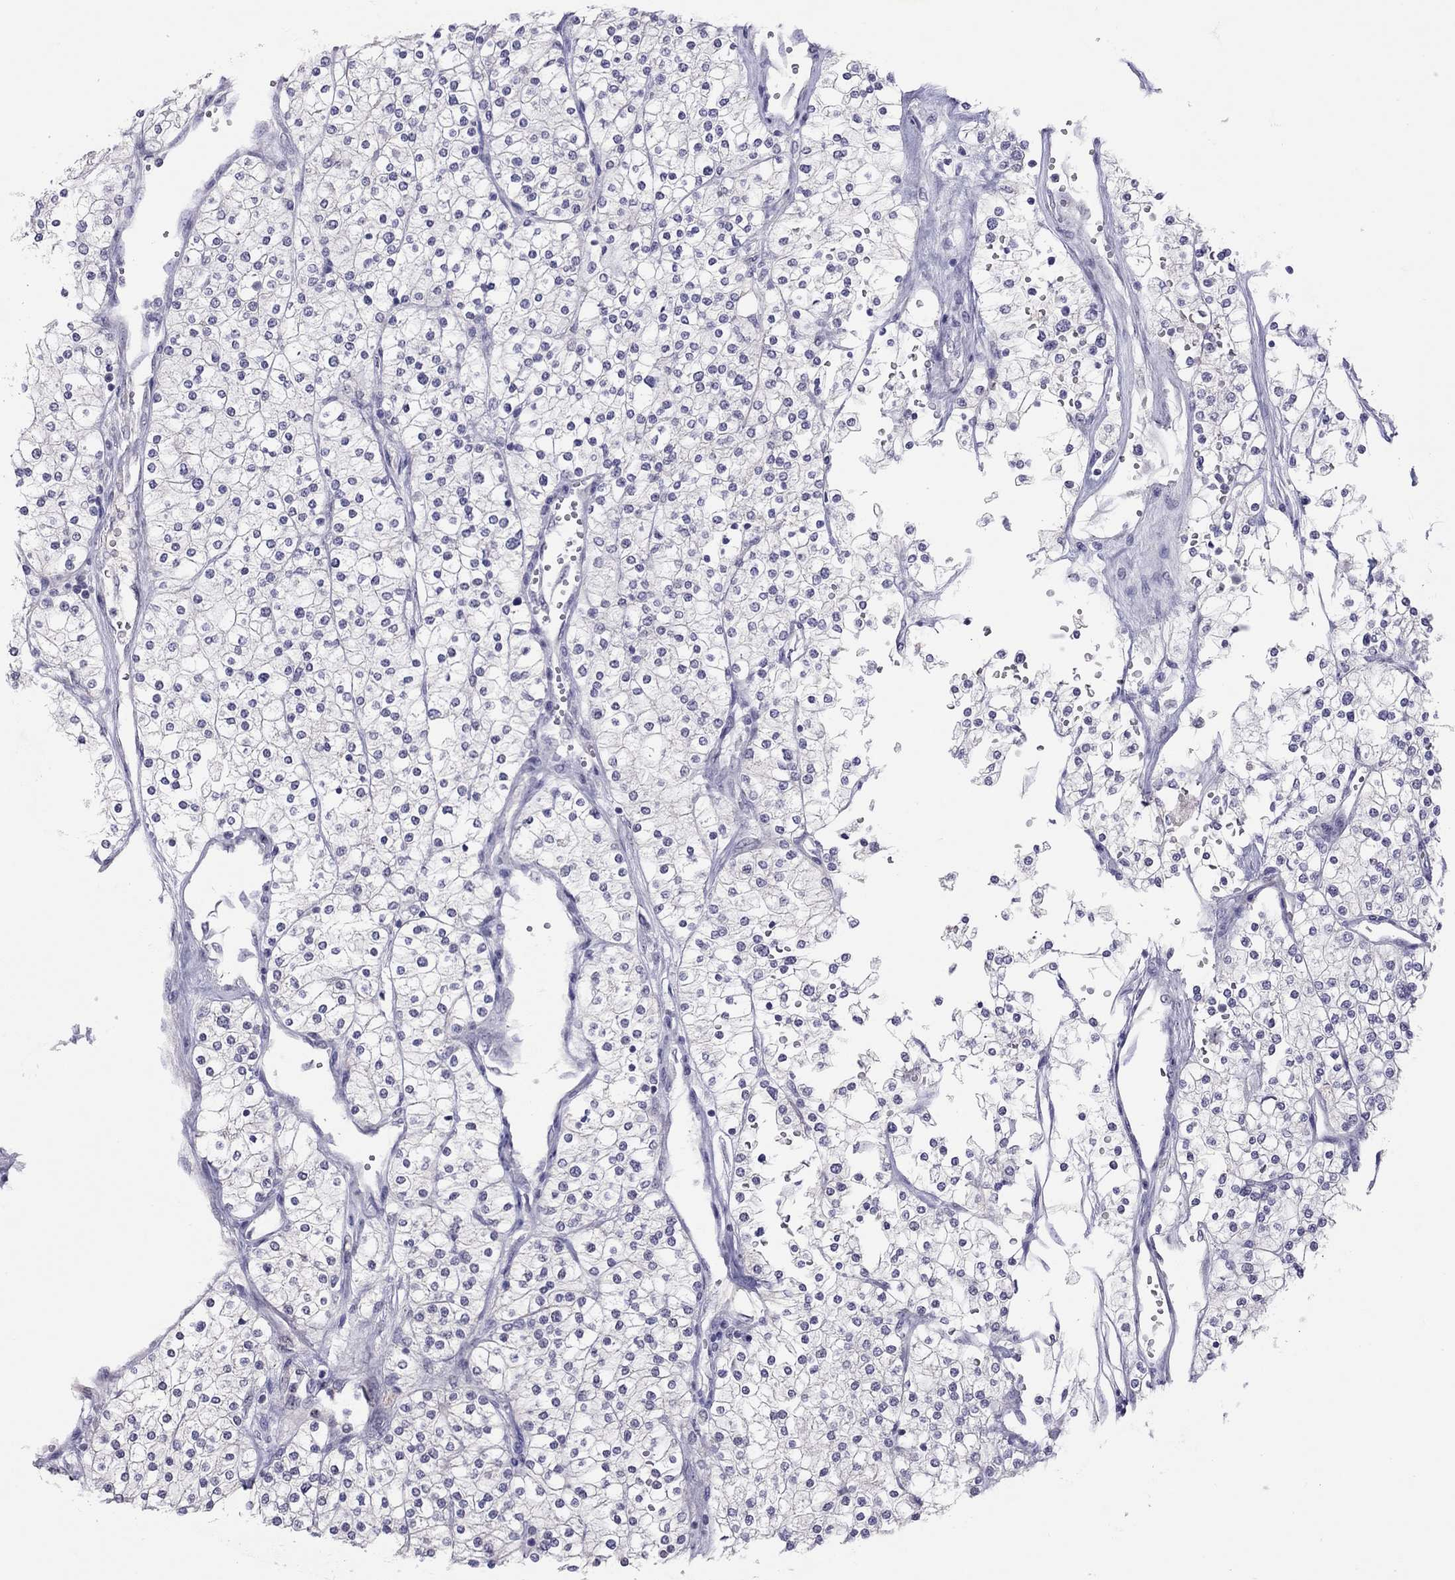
{"staining": {"intensity": "negative", "quantity": "none", "location": "none"}, "tissue": "renal cancer", "cell_type": "Tumor cells", "image_type": "cancer", "snomed": [{"axis": "morphology", "description": "Adenocarcinoma, NOS"}, {"axis": "topography", "description": "Kidney"}], "caption": "Immunohistochemical staining of adenocarcinoma (renal) exhibits no significant staining in tumor cells. The staining was performed using DAB (3,3'-diaminobenzidine) to visualize the protein expression in brown, while the nuclei were stained in blue with hematoxylin (Magnification: 20x).", "gene": "JHY", "patient": {"sex": "male", "age": 80}}